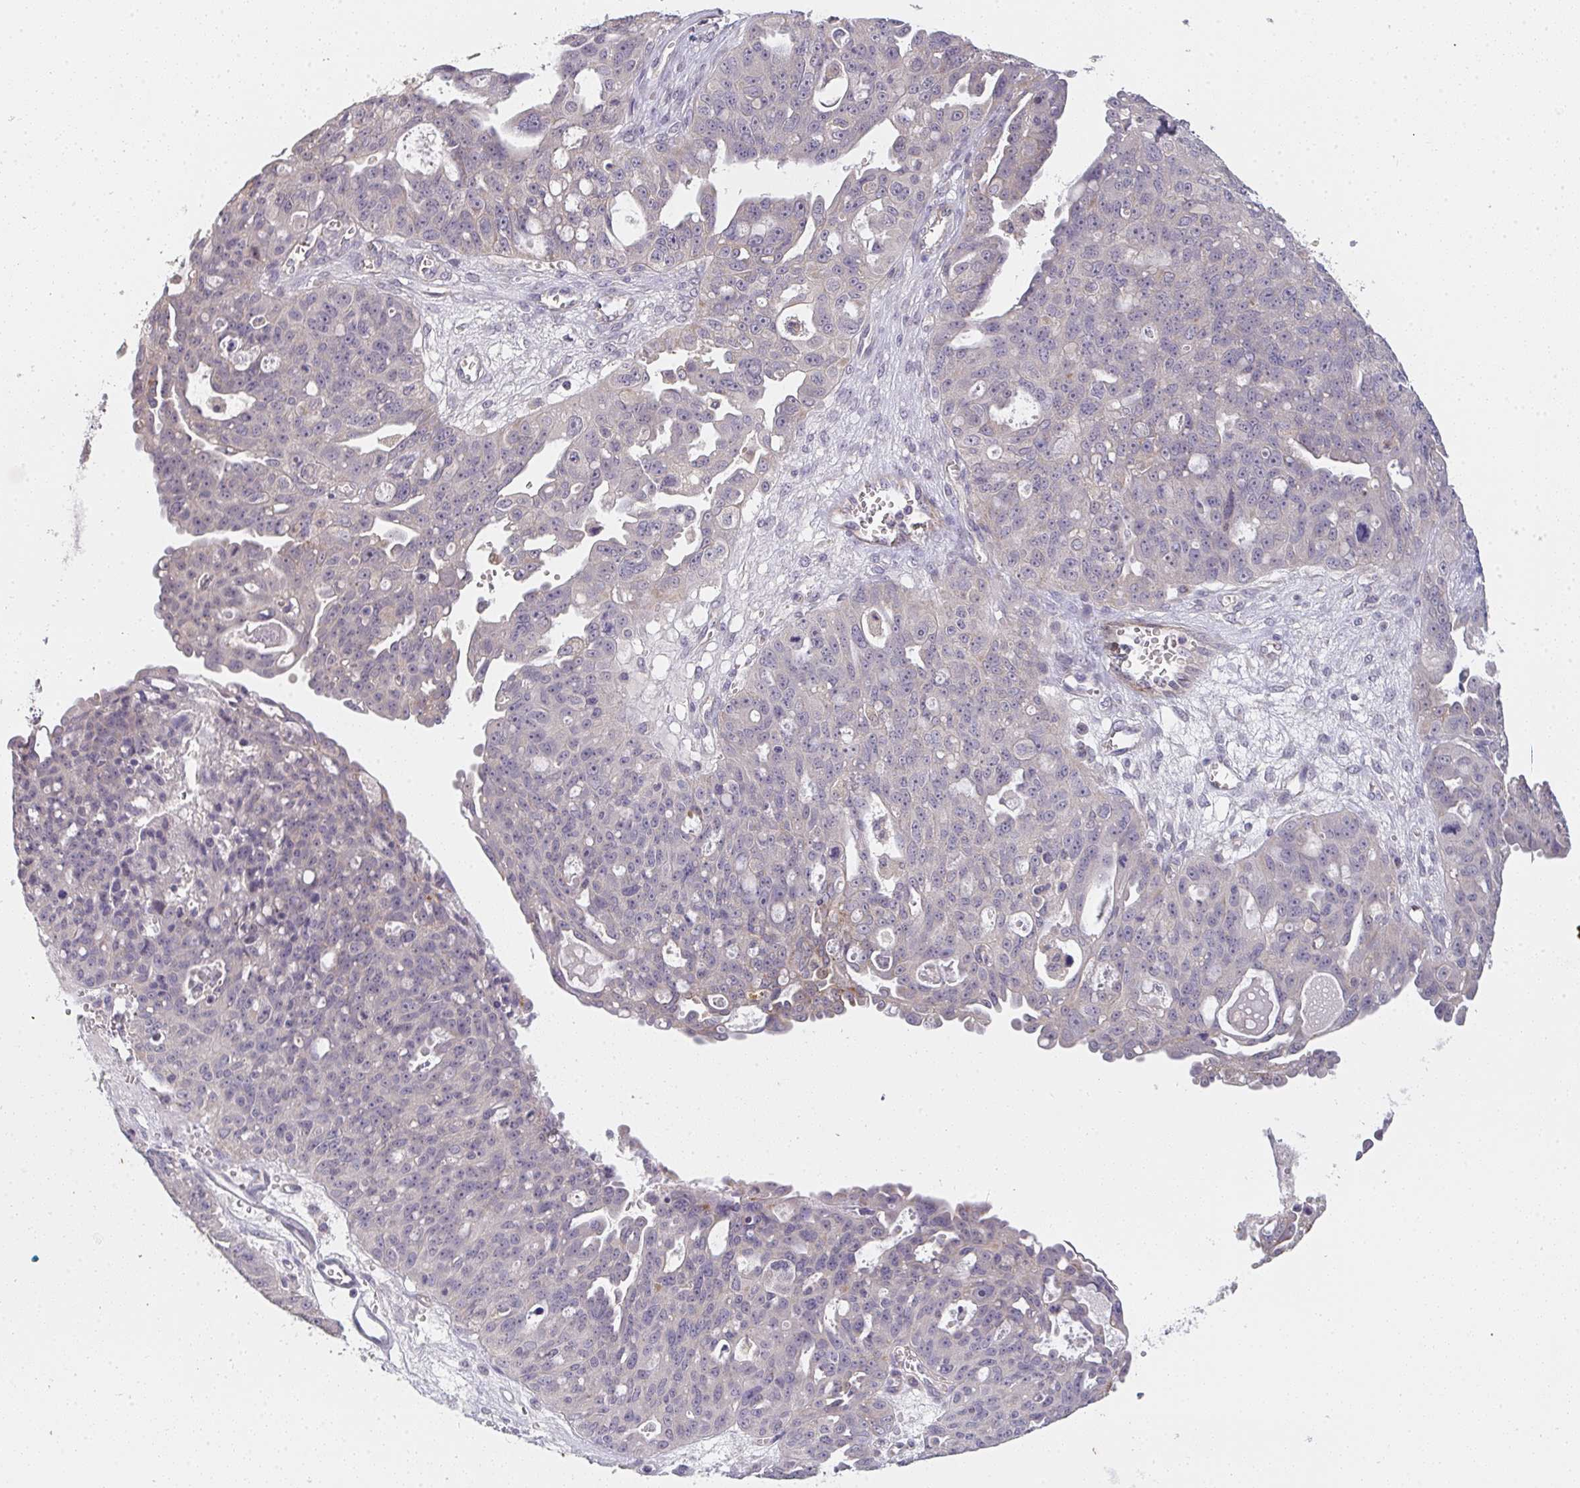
{"staining": {"intensity": "negative", "quantity": "none", "location": "none"}, "tissue": "ovarian cancer", "cell_type": "Tumor cells", "image_type": "cancer", "snomed": [{"axis": "morphology", "description": "Carcinoma, endometroid"}, {"axis": "topography", "description": "Ovary"}], "caption": "Immunohistochemistry (IHC) histopathology image of neoplastic tissue: ovarian cancer (endometroid carcinoma) stained with DAB demonstrates no significant protein expression in tumor cells.", "gene": "TMEM219", "patient": {"sex": "female", "age": 70}}